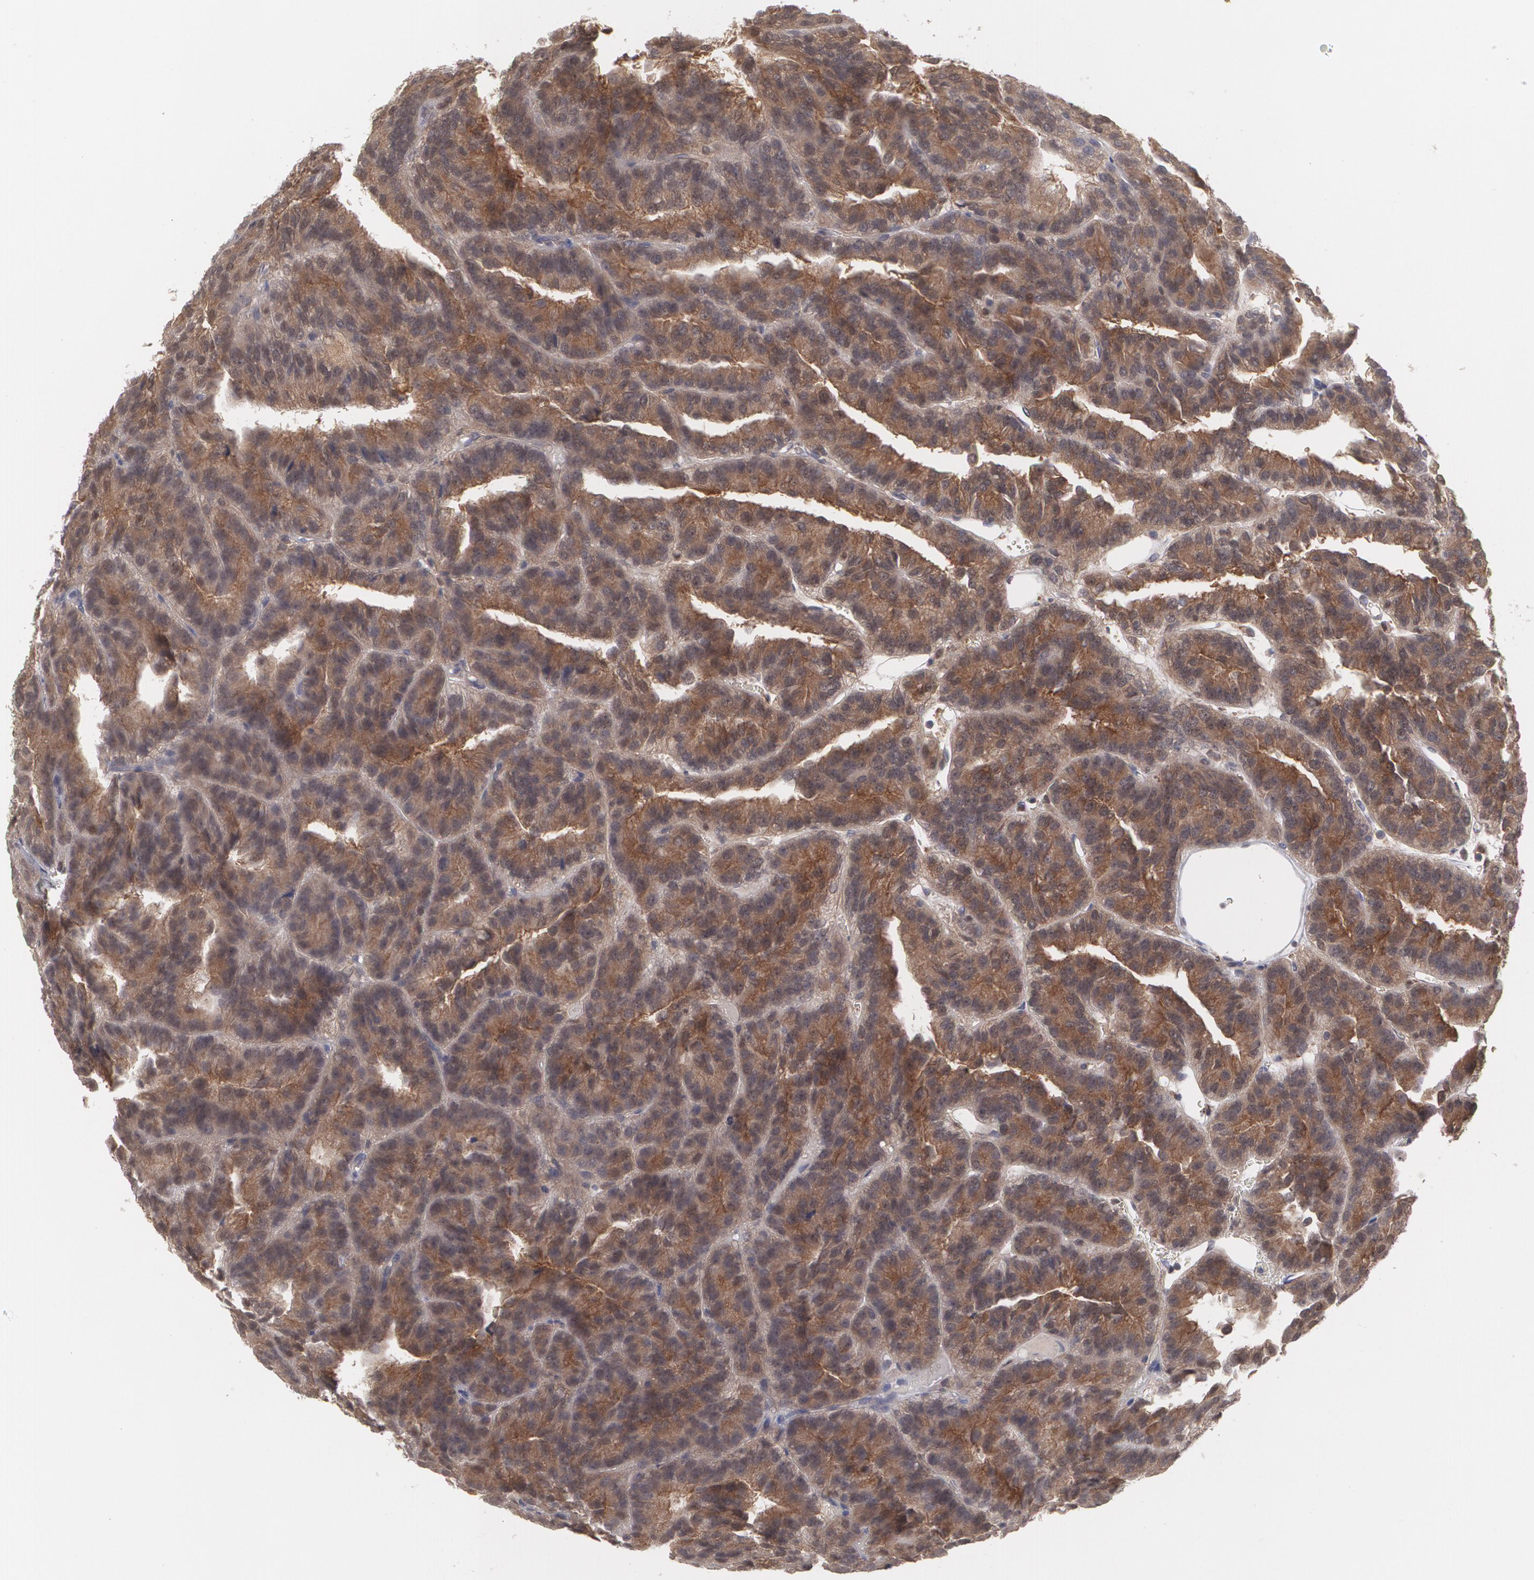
{"staining": {"intensity": "weak", "quantity": ">75%", "location": "cytoplasmic/membranous"}, "tissue": "renal cancer", "cell_type": "Tumor cells", "image_type": "cancer", "snomed": [{"axis": "morphology", "description": "Adenocarcinoma, NOS"}, {"axis": "topography", "description": "Kidney"}], "caption": "This photomicrograph reveals IHC staining of human renal adenocarcinoma, with low weak cytoplasmic/membranous expression in about >75% of tumor cells.", "gene": "HTT", "patient": {"sex": "male", "age": 46}}